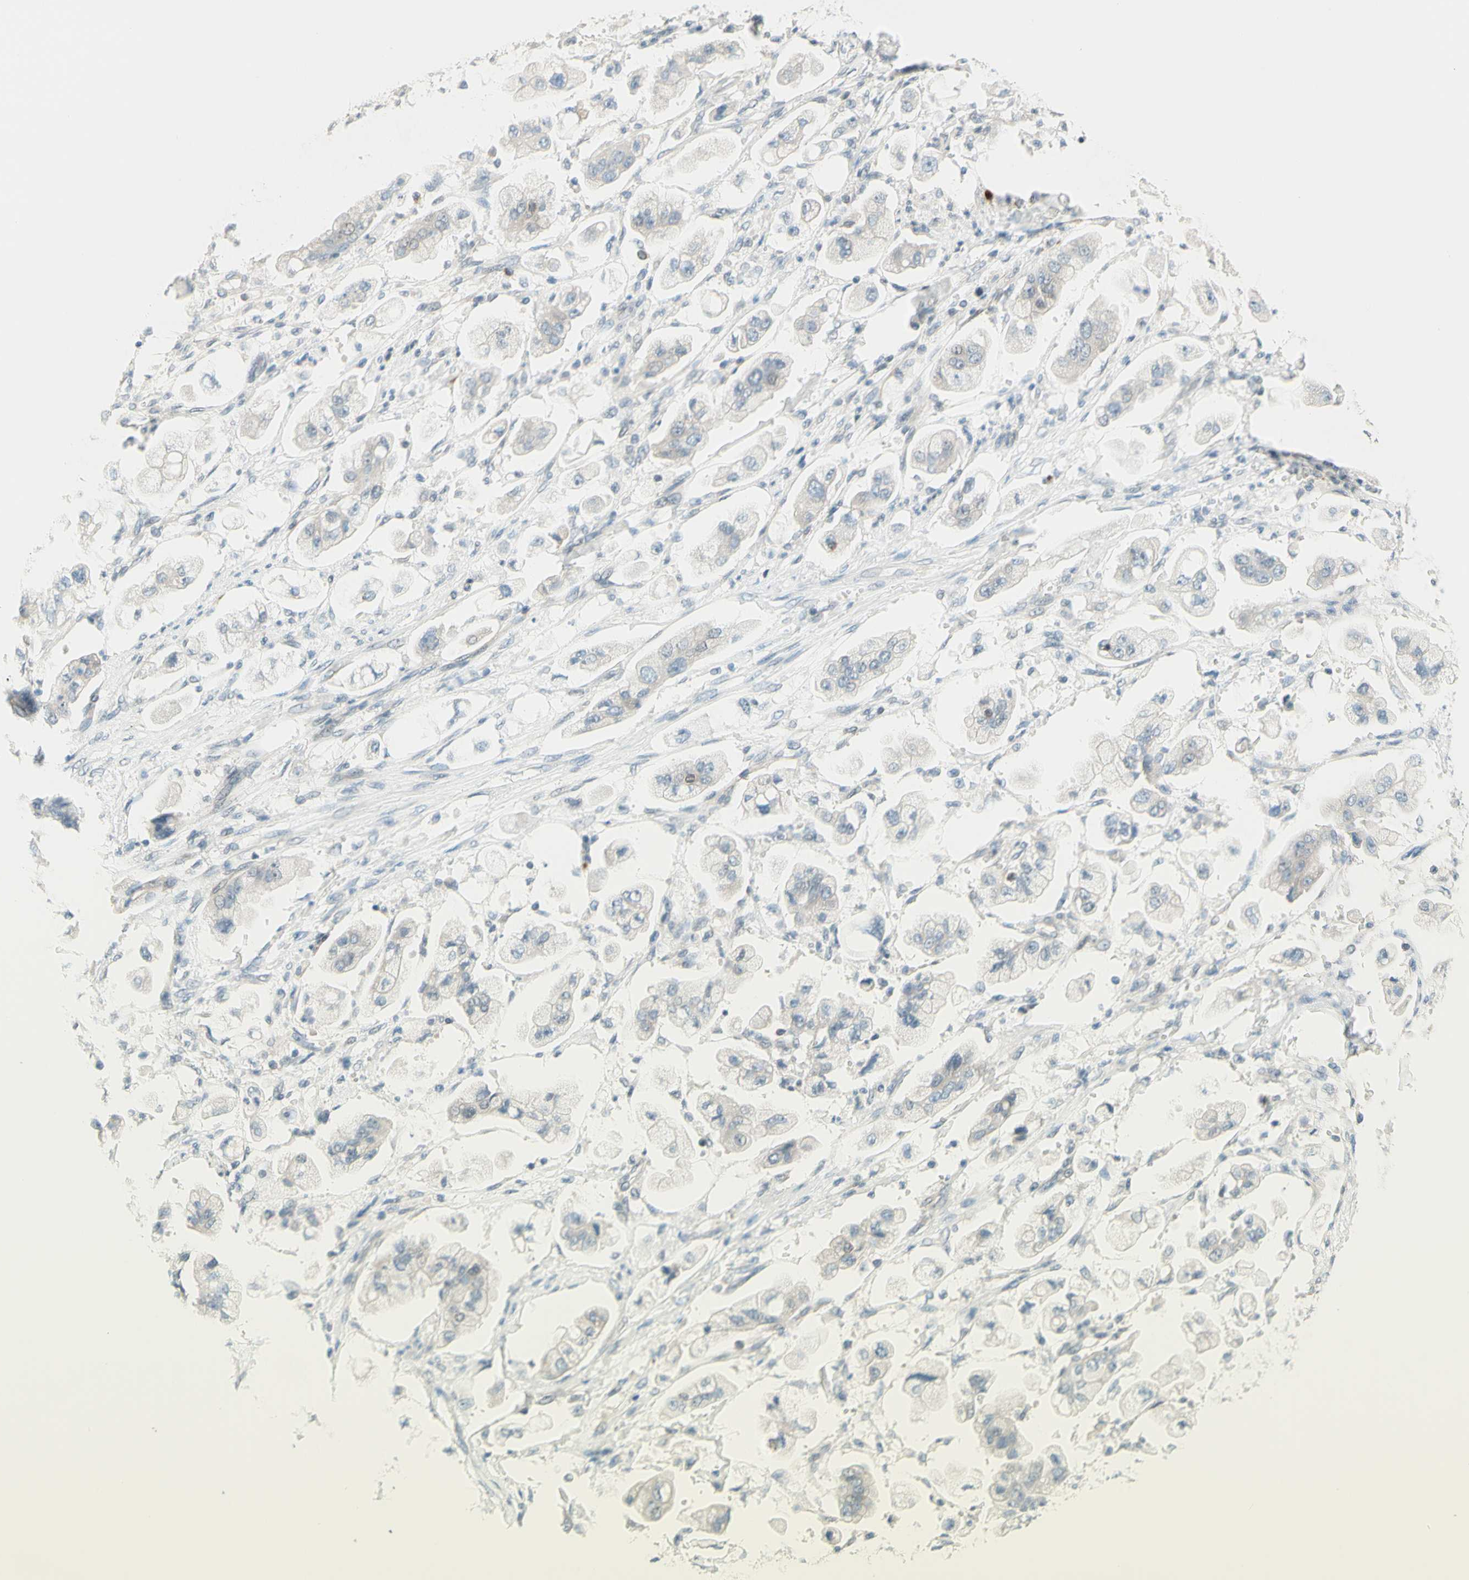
{"staining": {"intensity": "negative", "quantity": "none", "location": "none"}, "tissue": "stomach cancer", "cell_type": "Tumor cells", "image_type": "cancer", "snomed": [{"axis": "morphology", "description": "Adenocarcinoma, NOS"}, {"axis": "topography", "description": "Stomach"}], "caption": "IHC image of stomach cancer stained for a protein (brown), which reveals no staining in tumor cells.", "gene": "JPH1", "patient": {"sex": "male", "age": 62}}